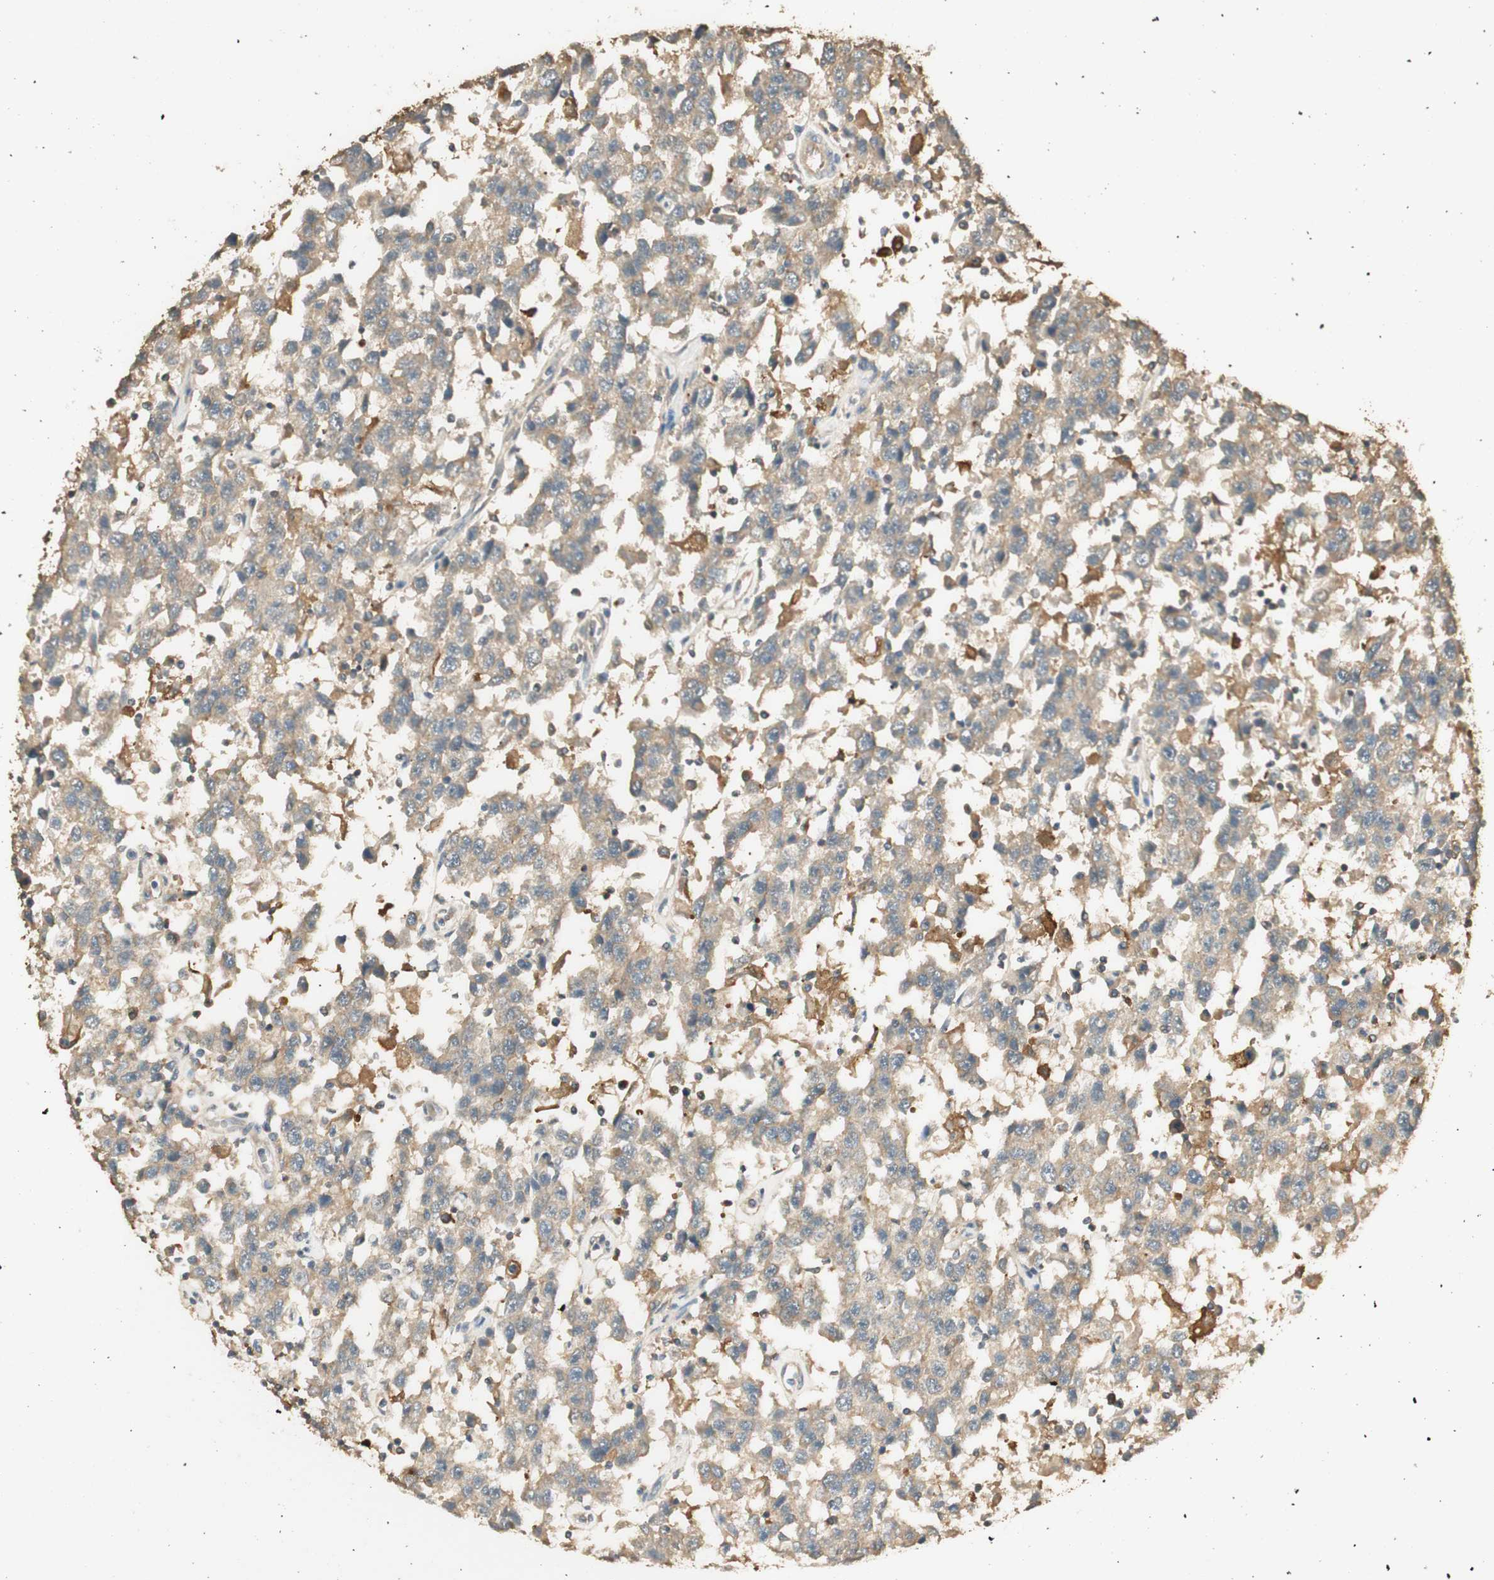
{"staining": {"intensity": "weak", "quantity": ">75%", "location": "cytoplasmic/membranous"}, "tissue": "testis cancer", "cell_type": "Tumor cells", "image_type": "cancer", "snomed": [{"axis": "morphology", "description": "Seminoma, NOS"}, {"axis": "topography", "description": "Testis"}], "caption": "Testis cancer (seminoma) stained with immunohistochemistry (IHC) exhibits weak cytoplasmic/membranous positivity in approximately >75% of tumor cells.", "gene": "AGER", "patient": {"sex": "male", "age": 41}}